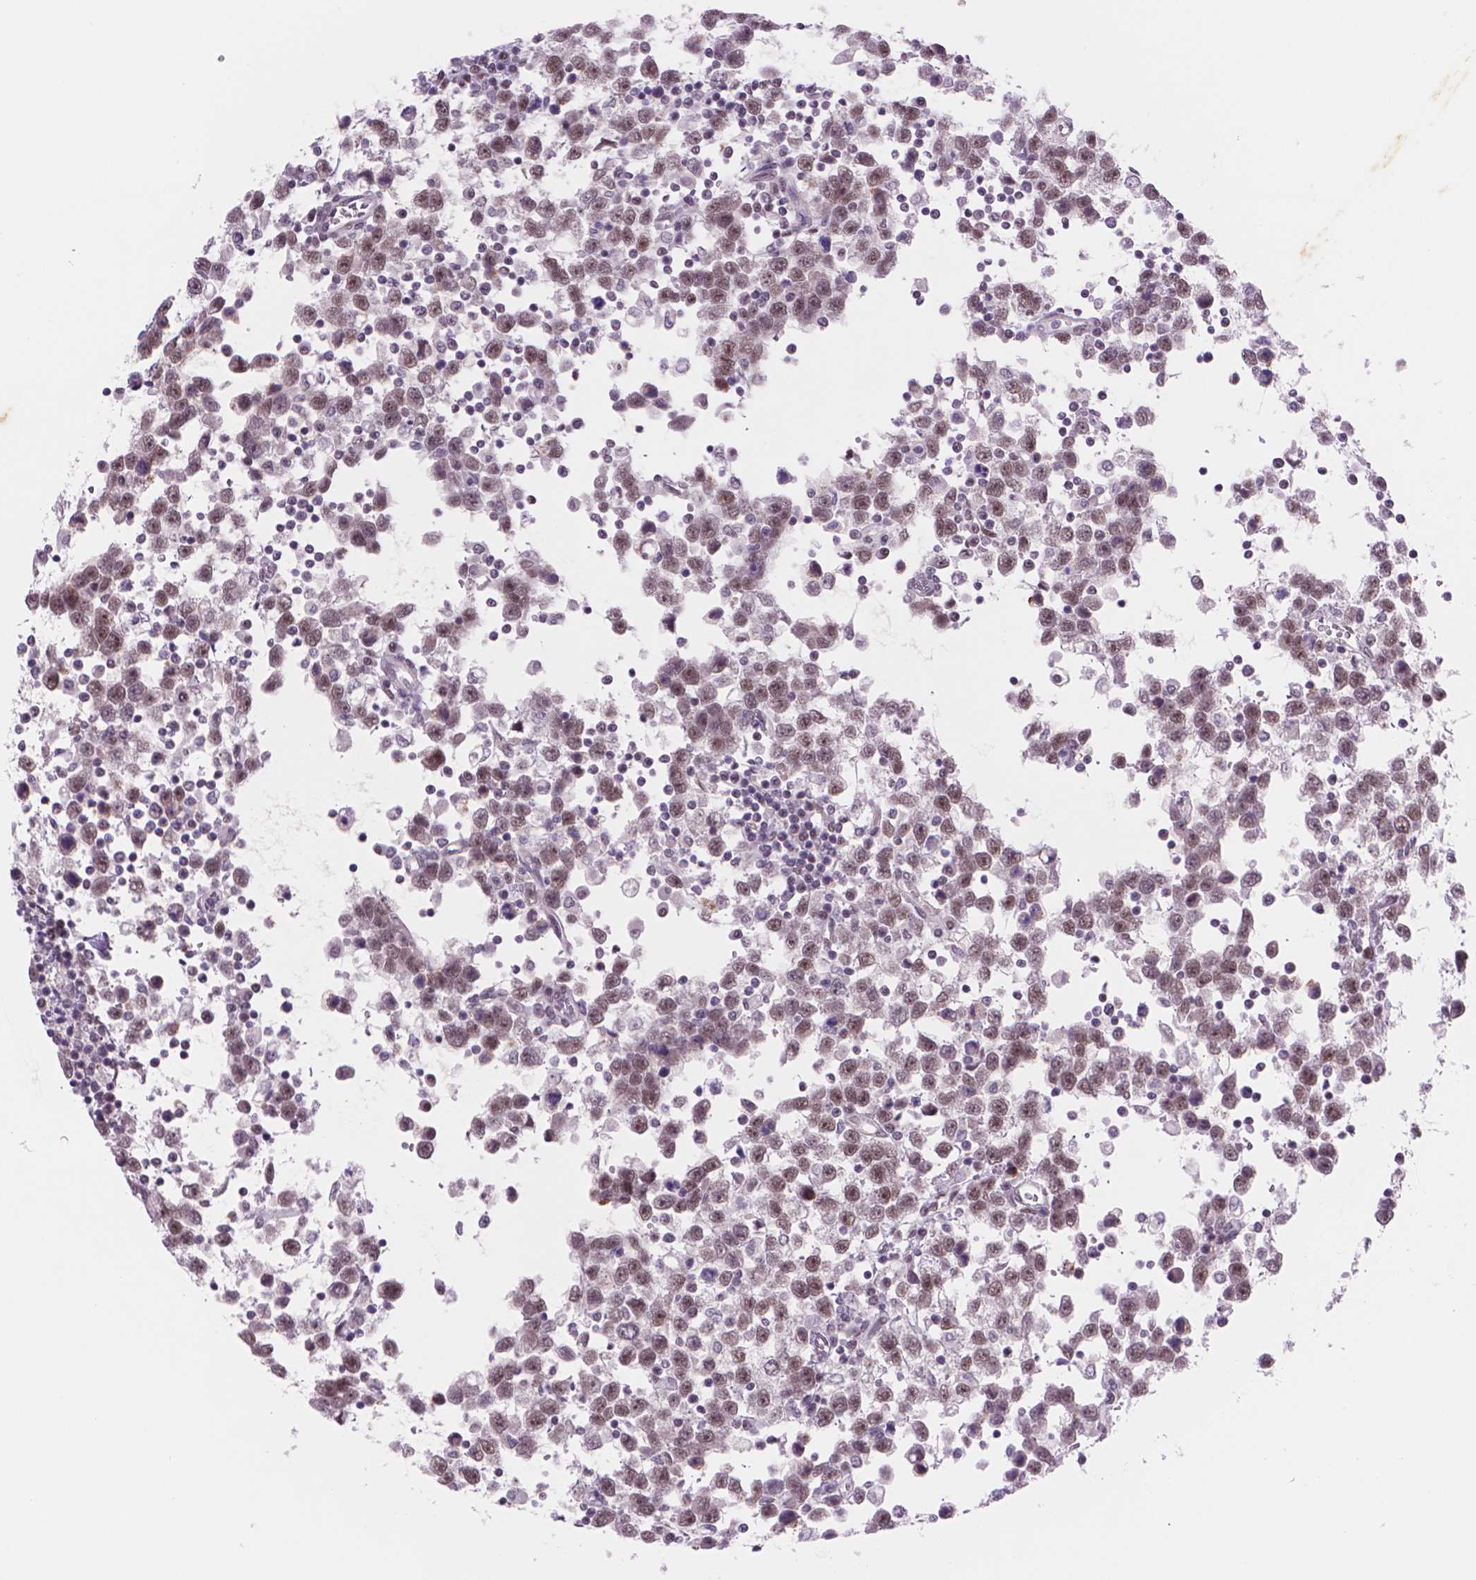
{"staining": {"intensity": "moderate", "quantity": ">75%", "location": "nuclear"}, "tissue": "testis cancer", "cell_type": "Tumor cells", "image_type": "cancer", "snomed": [{"axis": "morphology", "description": "Seminoma, NOS"}, {"axis": "topography", "description": "Testis"}], "caption": "The image exhibits immunohistochemical staining of seminoma (testis). There is moderate nuclear positivity is identified in about >75% of tumor cells.", "gene": "POLR3D", "patient": {"sex": "male", "age": 34}}